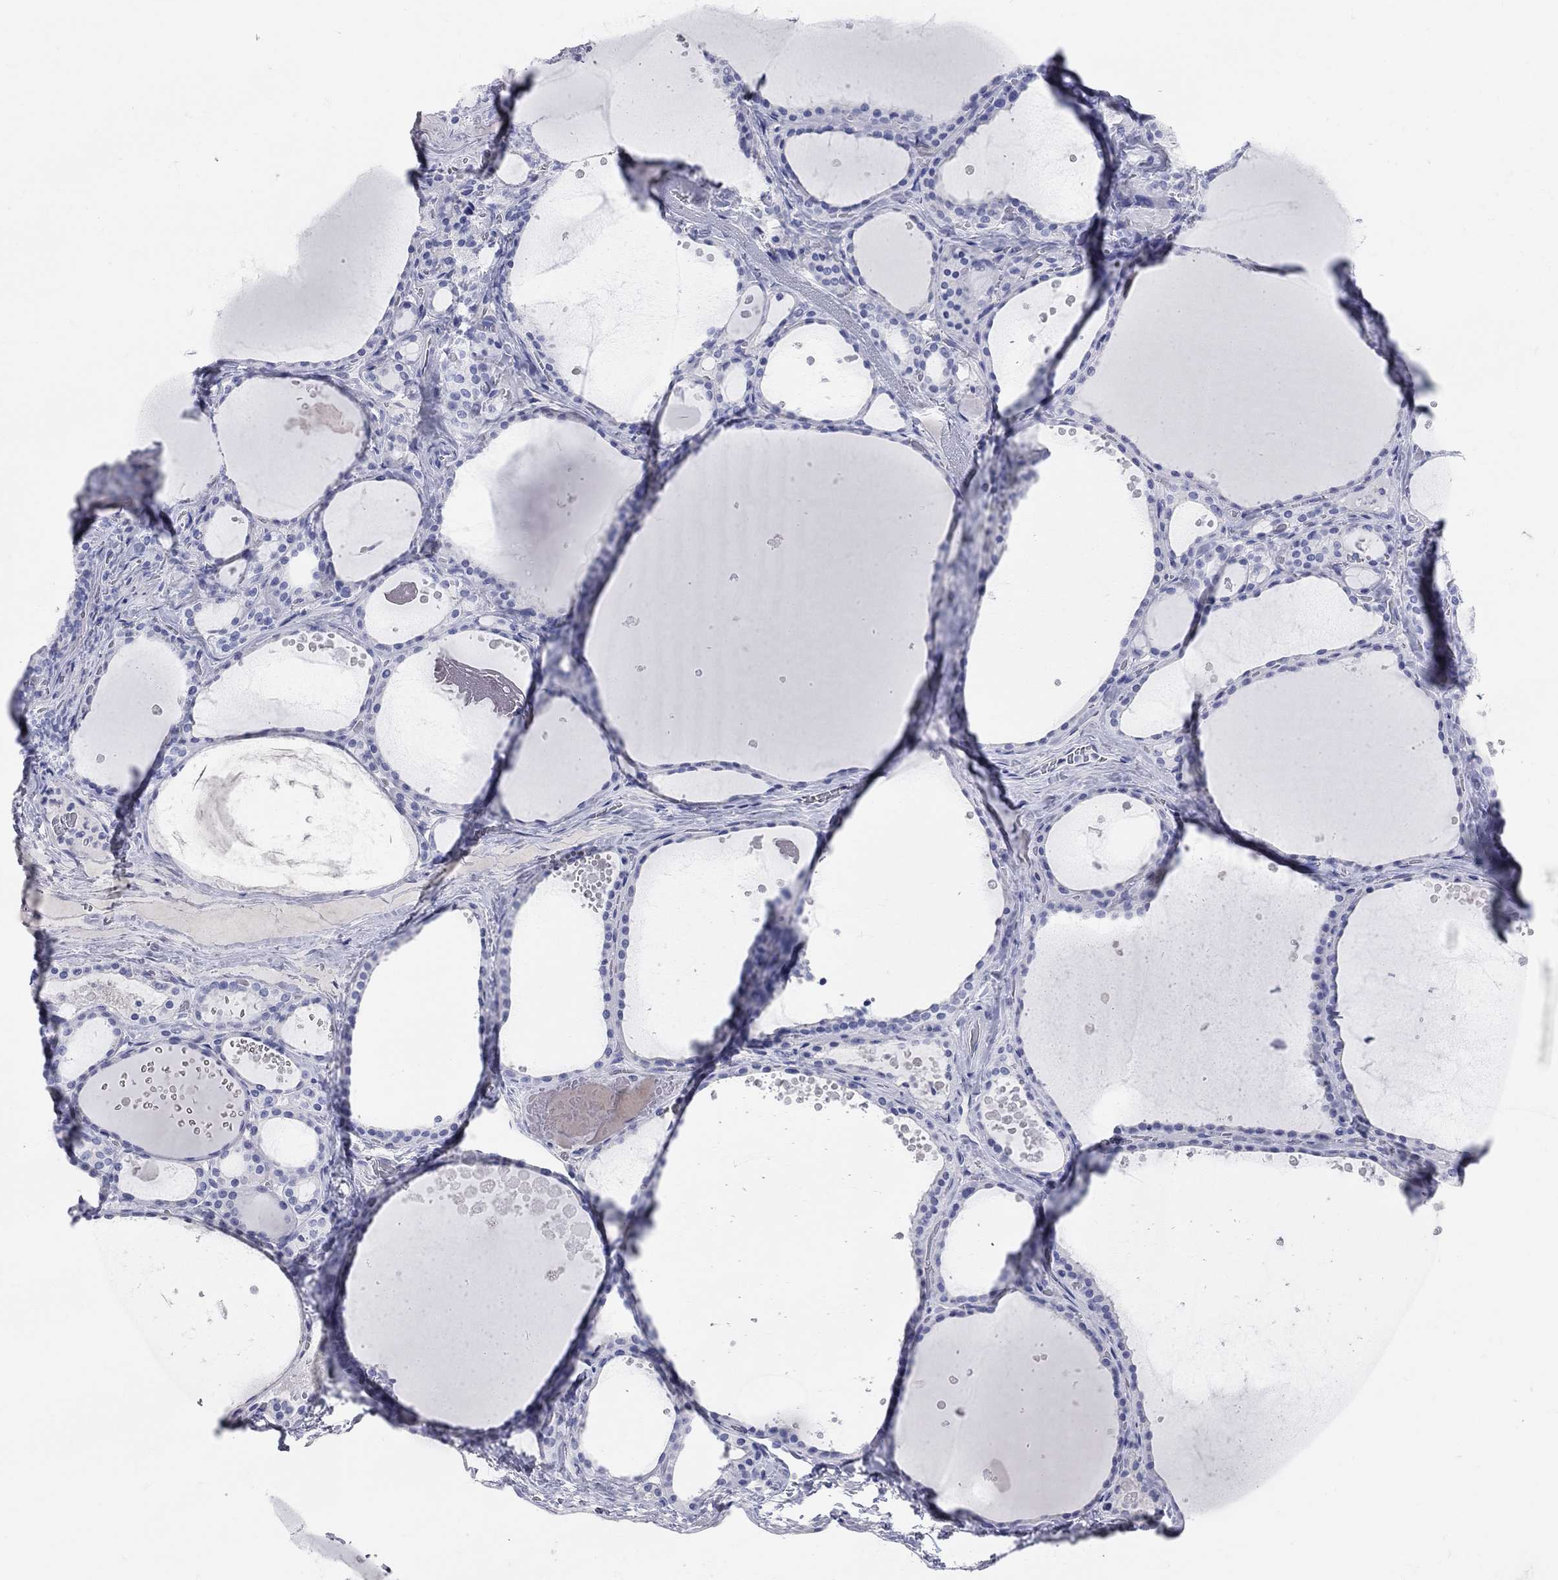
{"staining": {"intensity": "negative", "quantity": "none", "location": "none"}, "tissue": "thyroid gland", "cell_type": "Glandular cells", "image_type": "normal", "snomed": [{"axis": "morphology", "description": "Normal tissue, NOS"}, {"axis": "topography", "description": "Thyroid gland"}], "caption": "Immunohistochemical staining of normal thyroid gland exhibits no significant positivity in glandular cells.", "gene": "AOX1", "patient": {"sex": "male", "age": 63}}